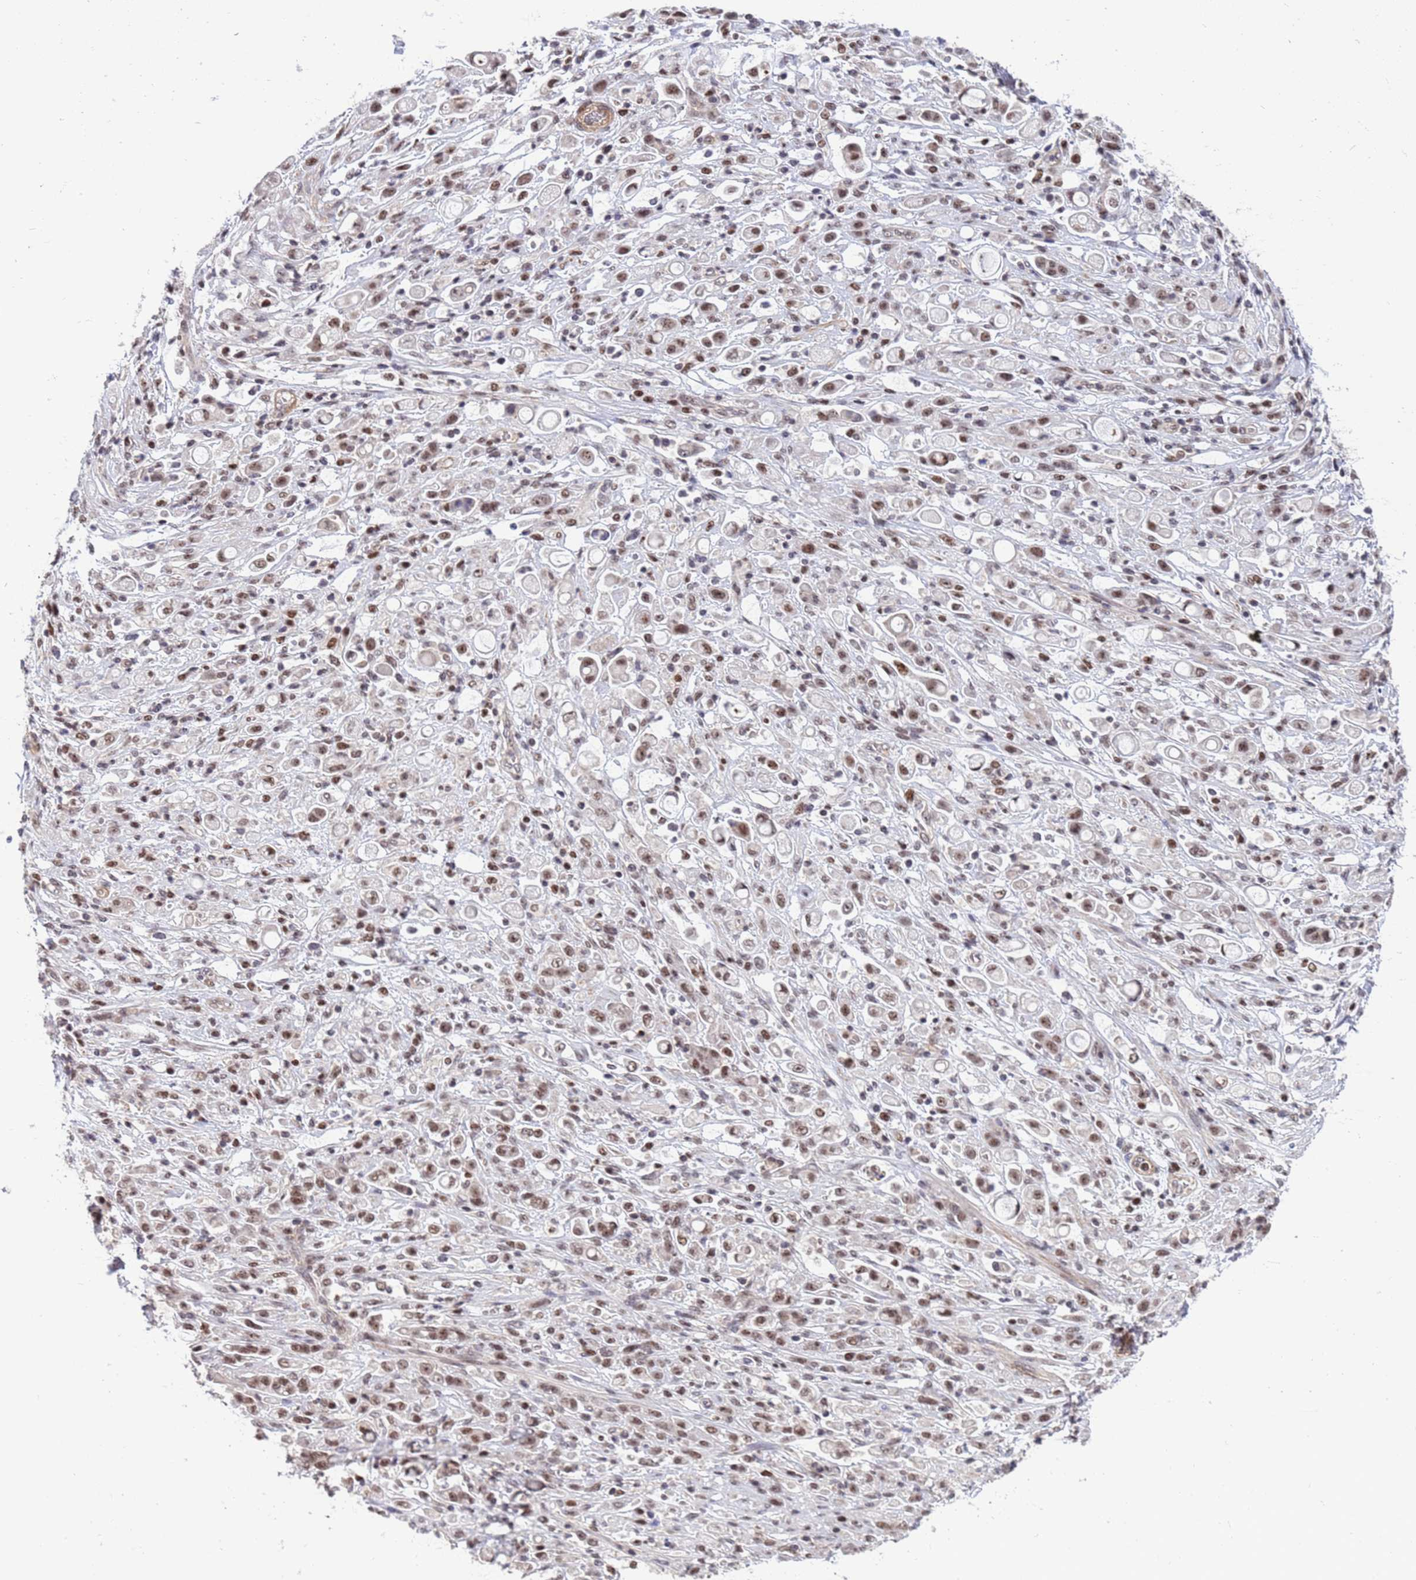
{"staining": {"intensity": "moderate", "quantity": ">75%", "location": "nuclear"}, "tissue": "stomach cancer", "cell_type": "Tumor cells", "image_type": "cancer", "snomed": [{"axis": "morphology", "description": "Adenocarcinoma, NOS"}, {"axis": "topography", "description": "Stomach"}], "caption": "Tumor cells show medium levels of moderate nuclear positivity in approximately >75% of cells in adenocarcinoma (stomach). Nuclei are stained in blue.", "gene": "NSL1", "patient": {"sex": "female", "age": 60}}